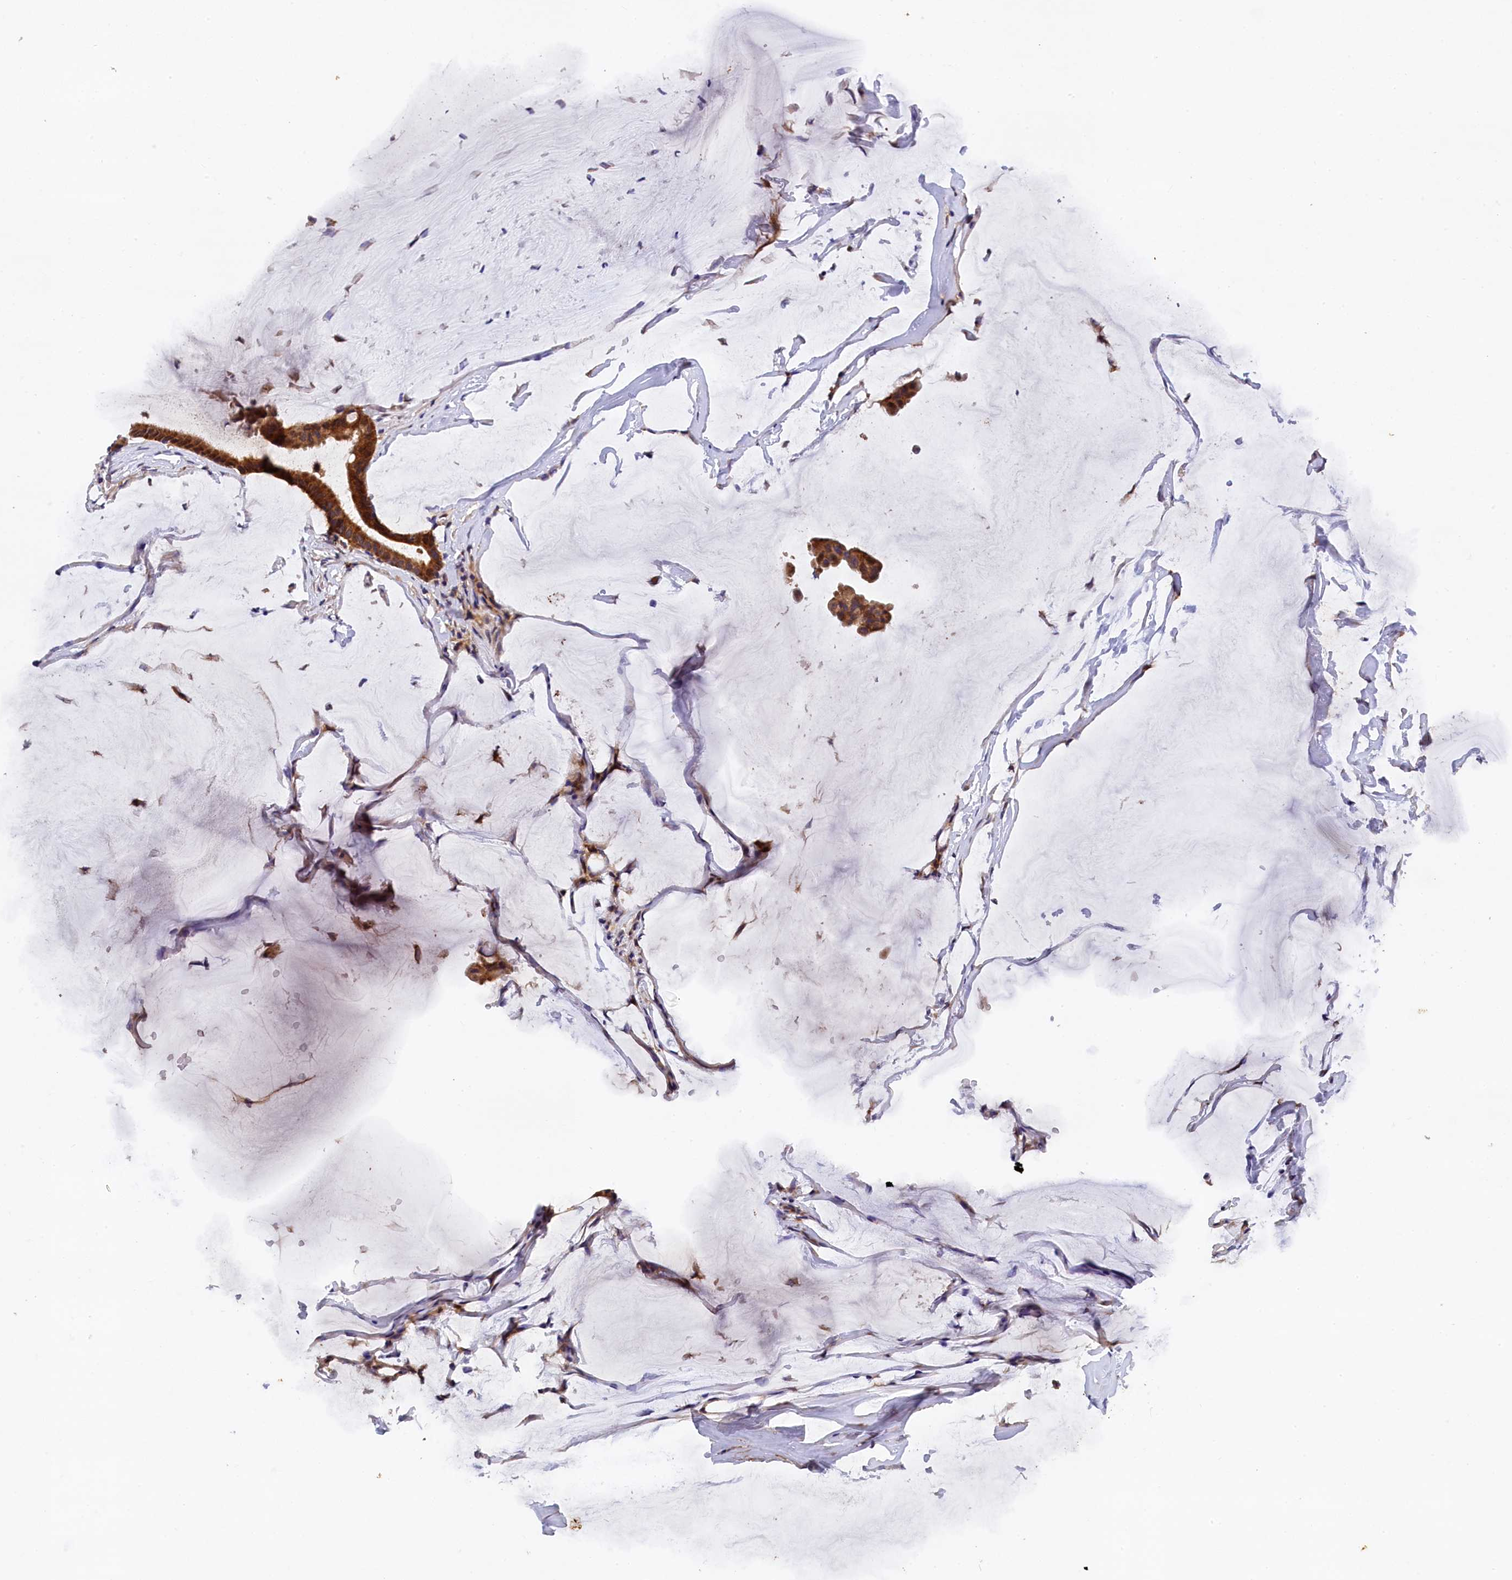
{"staining": {"intensity": "strong", "quantity": ">75%", "location": "cytoplasmic/membranous"}, "tissue": "ovarian cancer", "cell_type": "Tumor cells", "image_type": "cancer", "snomed": [{"axis": "morphology", "description": "Cystadenocarcinoma, mucinous, NOS"}, {"axis": "topography", "description": "Ovary"}], "caption": "Protein analysis of mucinous cystadenocarcinoma (ovarian) tissue displays strong cytoplasmic/membranous expression in approximately >75% of tumor cells. The protein is stained brown, and the nuclei are stained in blue (DAB IHC with brightfield microscopy, high magnification).", "gene": "NAIP", "patient": {"sex": "female", "age": 73}}